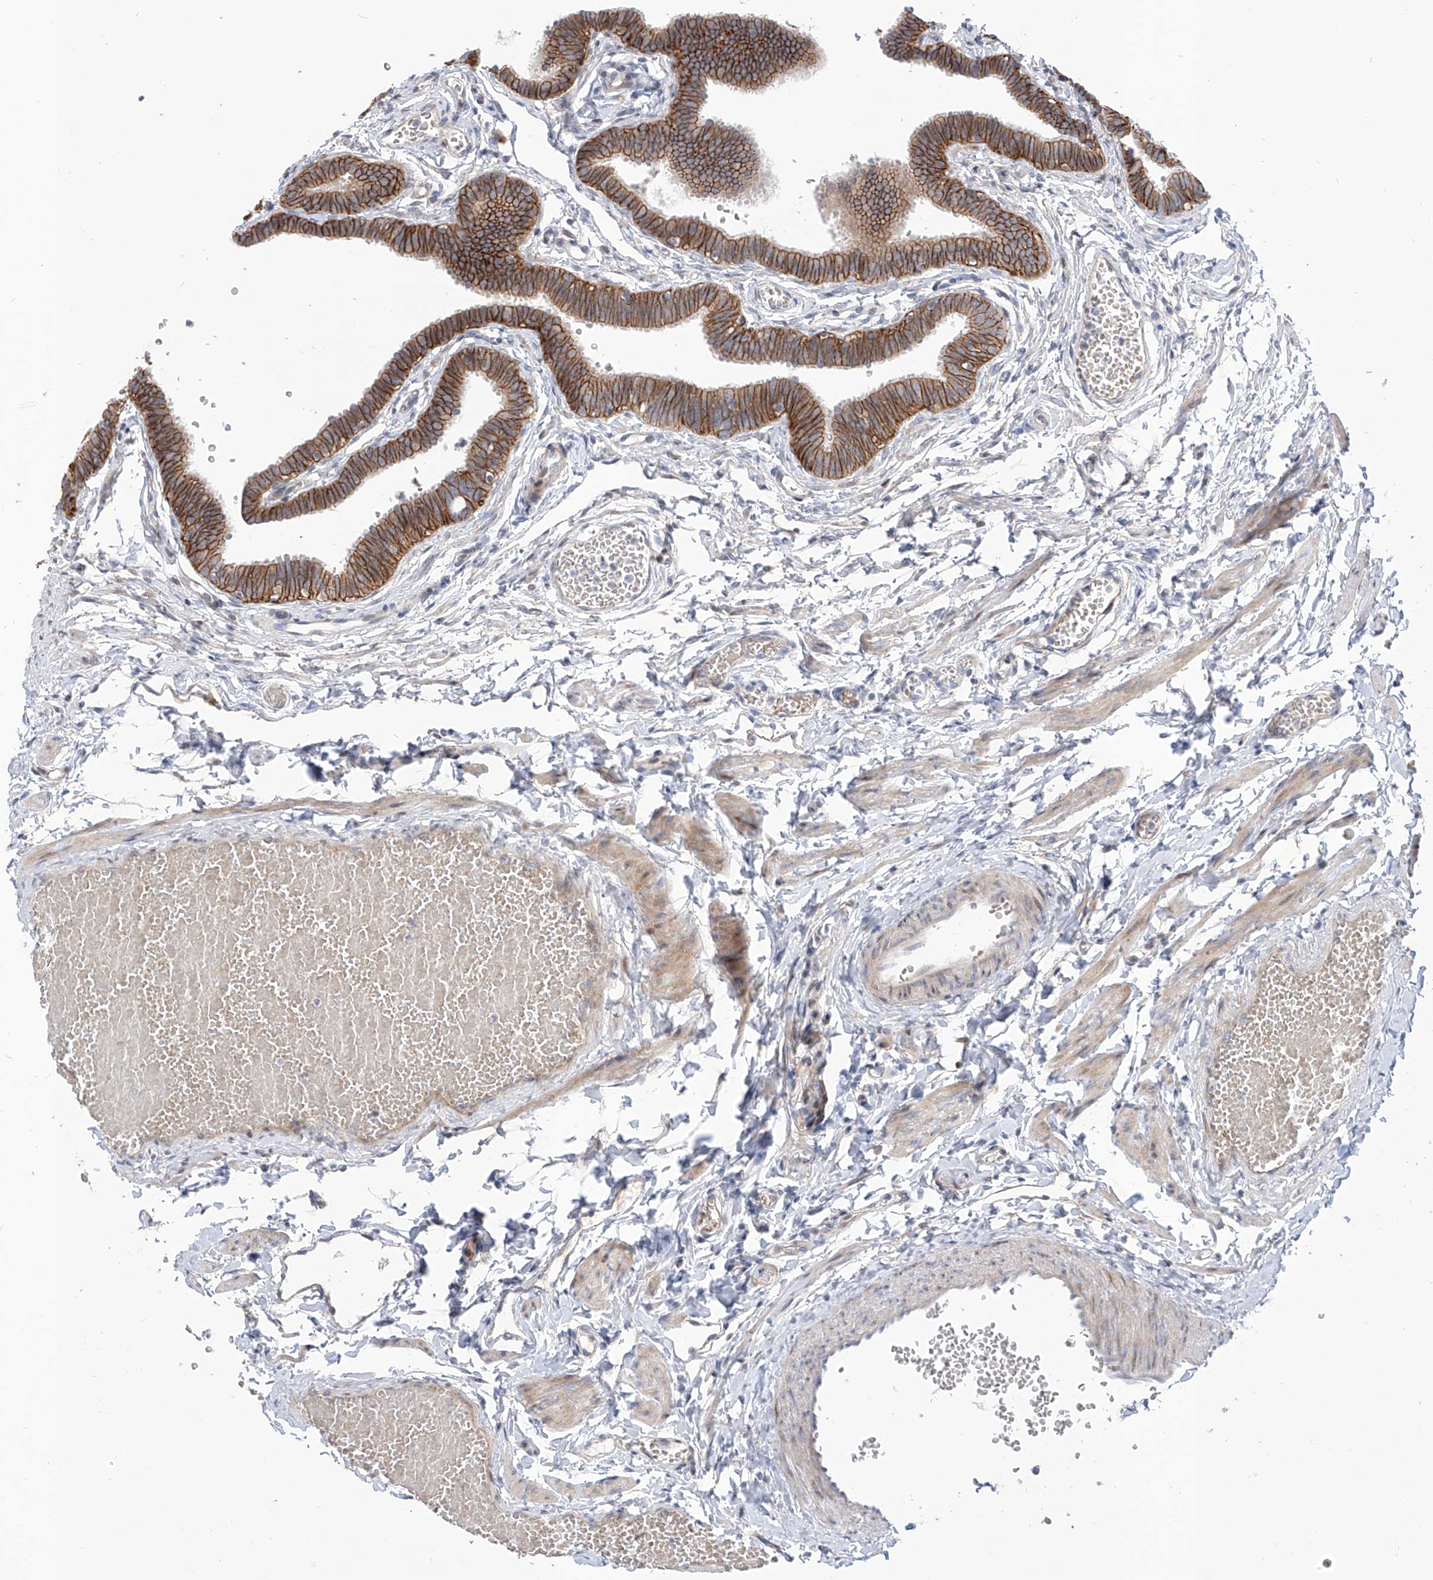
{"staining": {"intensity": "moderate", "quantity": ">75%", "location": "cytoplasmic/membranous"}, "tissue": "fallopian tube", "cell_type": "Glandular cells", "image_type": "normal", "snomed": [{"axis": "morphology", "description": "Normal tissue, NOS"}, {"axis": "topography", "description": "Fallopian tube"}, {"axis": "topography", "description": "Ovary"}], "caption": "Immunohistochemistry (IHC) micrograph of normal fallopian tube: fallopian tube stained using immunohistochemistry (IHC) displays medium levels of moderate protein expression localized specifically in the cytoplasmic/membranous of glandular cells, appearing as a cytoplasmic/membranous brown color.", "gene": "LRRC1", "patient": {"sex": "female", "age": 23}}